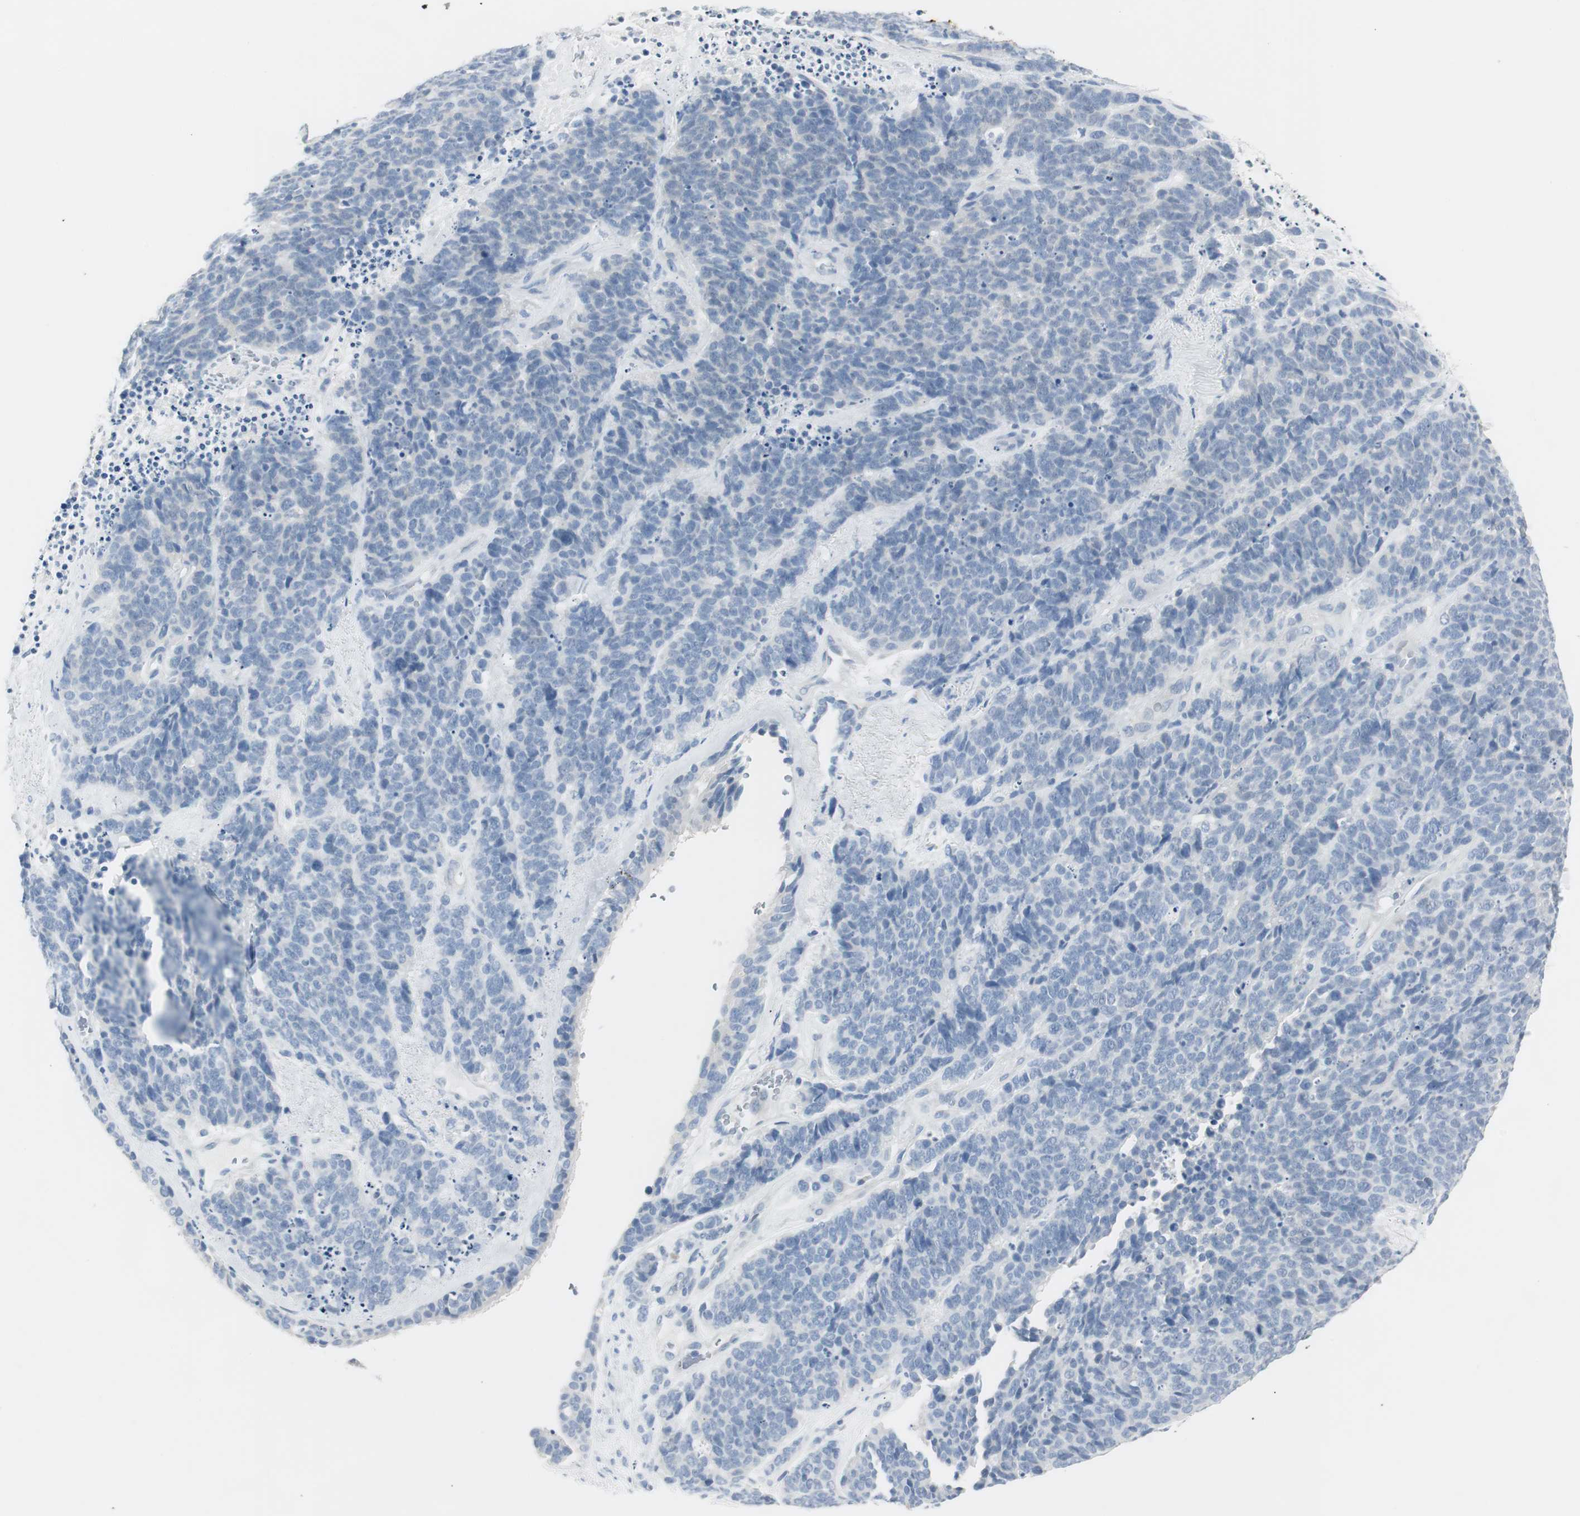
{"staining": {"intensity": "negative", "quantity": "none", "location": "none"}, "tissue": "lung cancer", "cell_type": "Tumor cells", "image_type": "cancer", "snomed": [{"axis": "morphology", "description": "Neoplasm, malignant, NOS"}, {"axis": "topography", "description": "Lung"}], "caption": "DAB immunohistochemical staining of human lung cancer (neoplasm (malignant)) reveals no significant positivity in tumor cells.", "gene": "LRP2", "patient": {"sex": "female", "age": 58}}